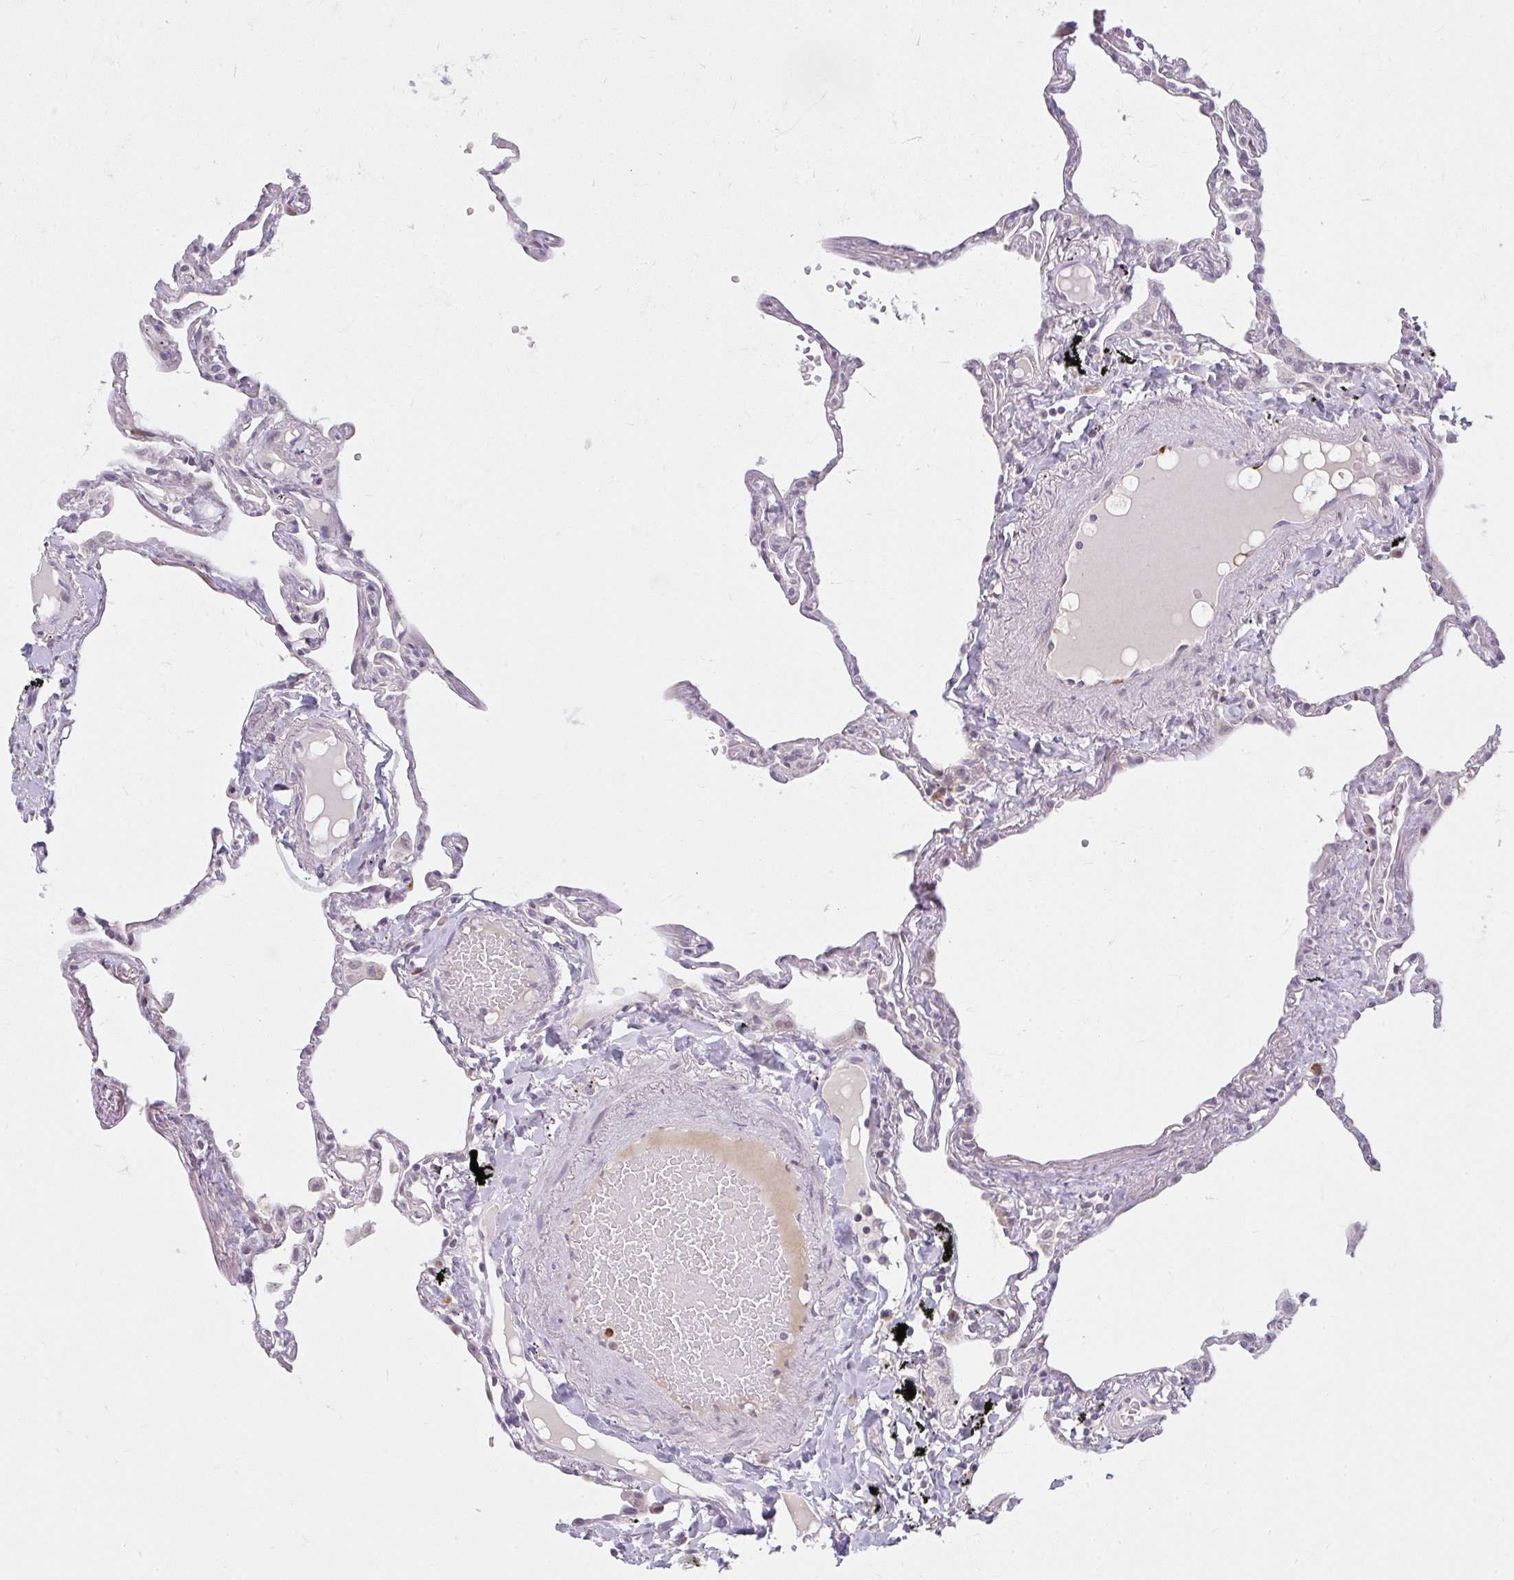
{"staining": {"intensity": "weak", "quantity": "<25%", "location": "cytoplasmic/membranous"}, "tissue": "lung", "cell_type": "Alveolar cells", "image_type": "normal", "snomed": [{"axis": "morphology", "description": "Normal tissue, NOS"}, {"axis": "topography", "description": "Lung"}], "caption": "Immunohistochemistry histopathology image of benign lung: human lung stained with DAB reveals no significant protein staining in alveolar cells. Nuclei are stained in blue.", "gene": "ZFYVE26", "patient": {"sex": "female", "age": 67}}